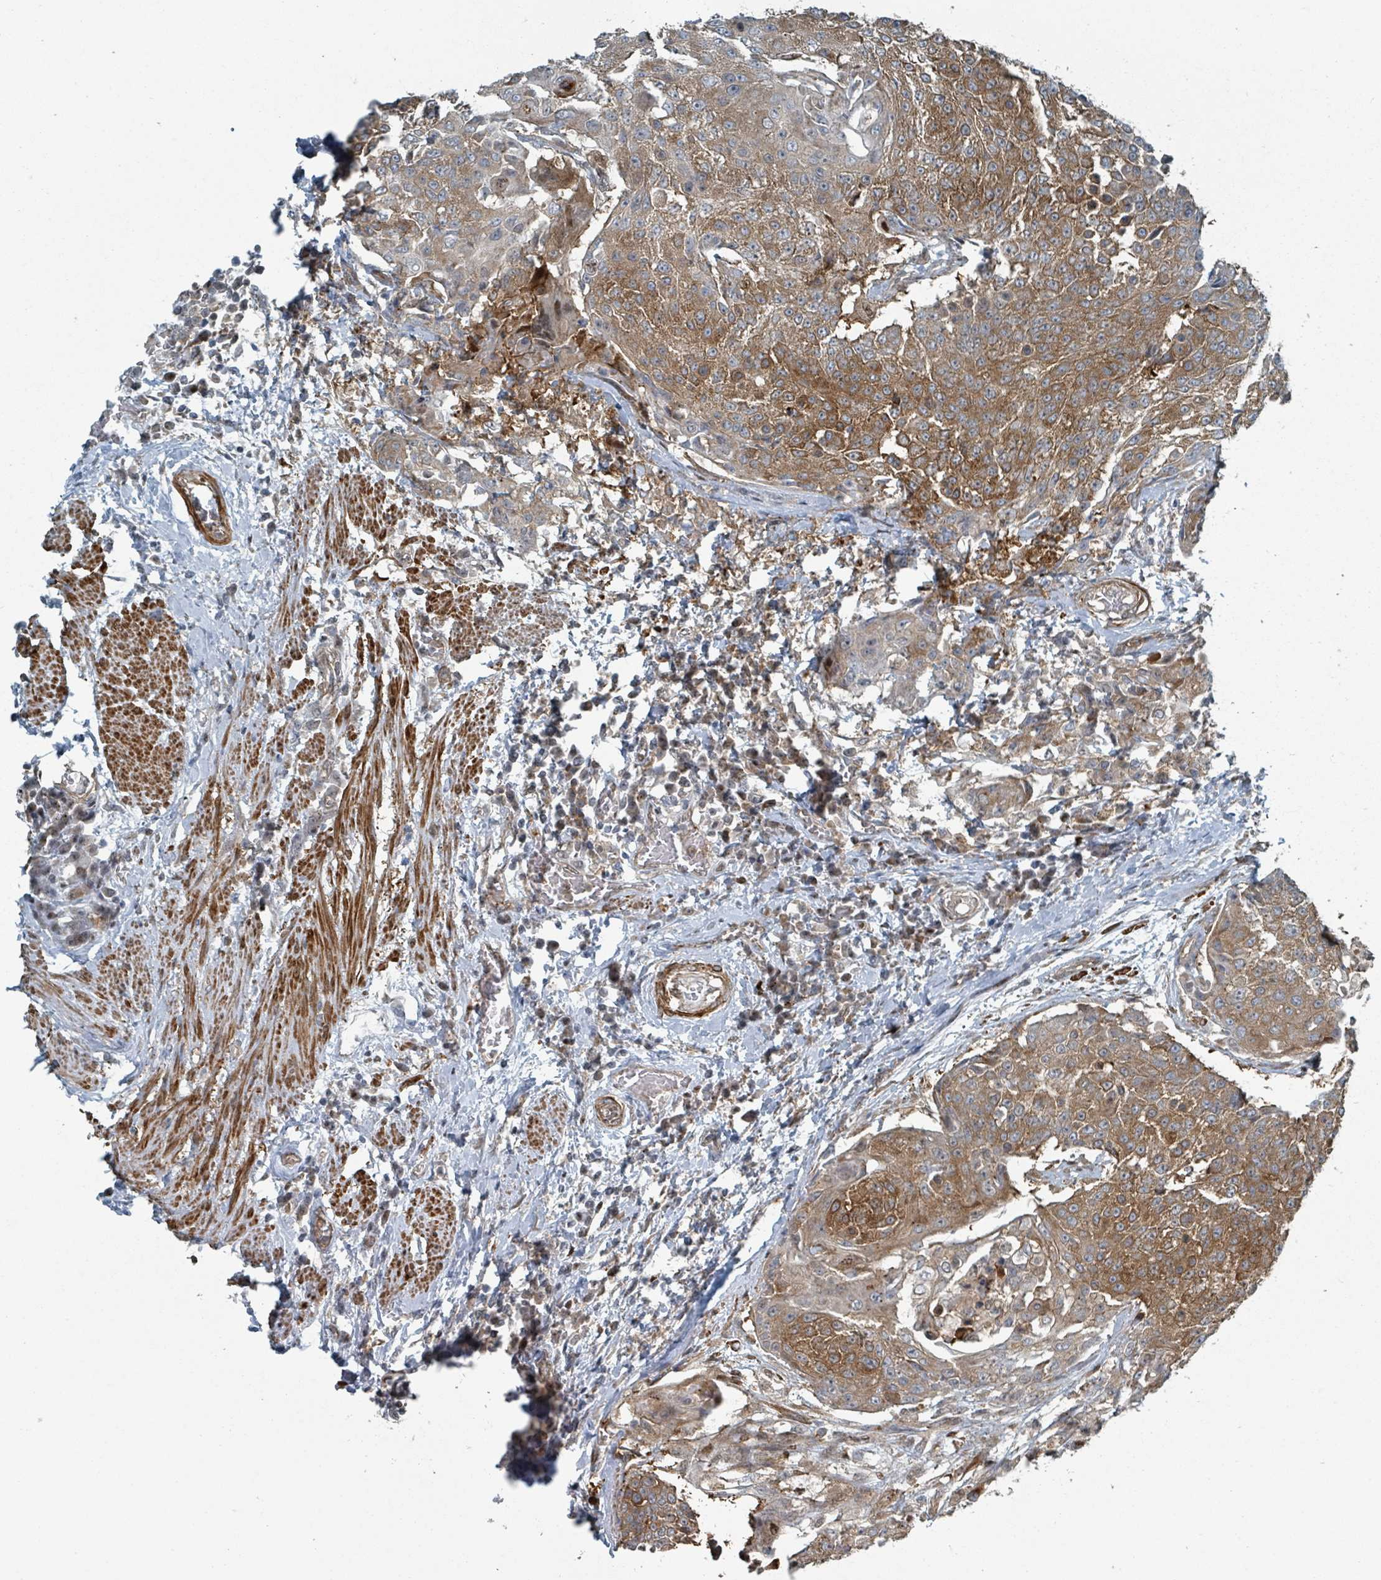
{"staining": {"intensity": "moderate", "quantity": ">75%", "location": "cytoplasmic/membranous"}, "tissue": "urothelial cancer", "cell_type": "Tumor cells", "image_type": "cancer", "snomed": [{"axis": "morphology", "description": "Urothelial carcinoma, High grade"}, {"axis": "topography", "description": "Urinary bladder"}], "caption": "Protein expression analysis of urothelial cancer demonstrates moderate cytoplasmic/membranous positivity in about >75% of tumor cells. The protein of interest is stained brown, and the nuclei are stained in blue (DAB IHC with brightfield microscopy, high magnification).", "gene": "RHPN2", "patient": {"sex": "female", "age": 63}}